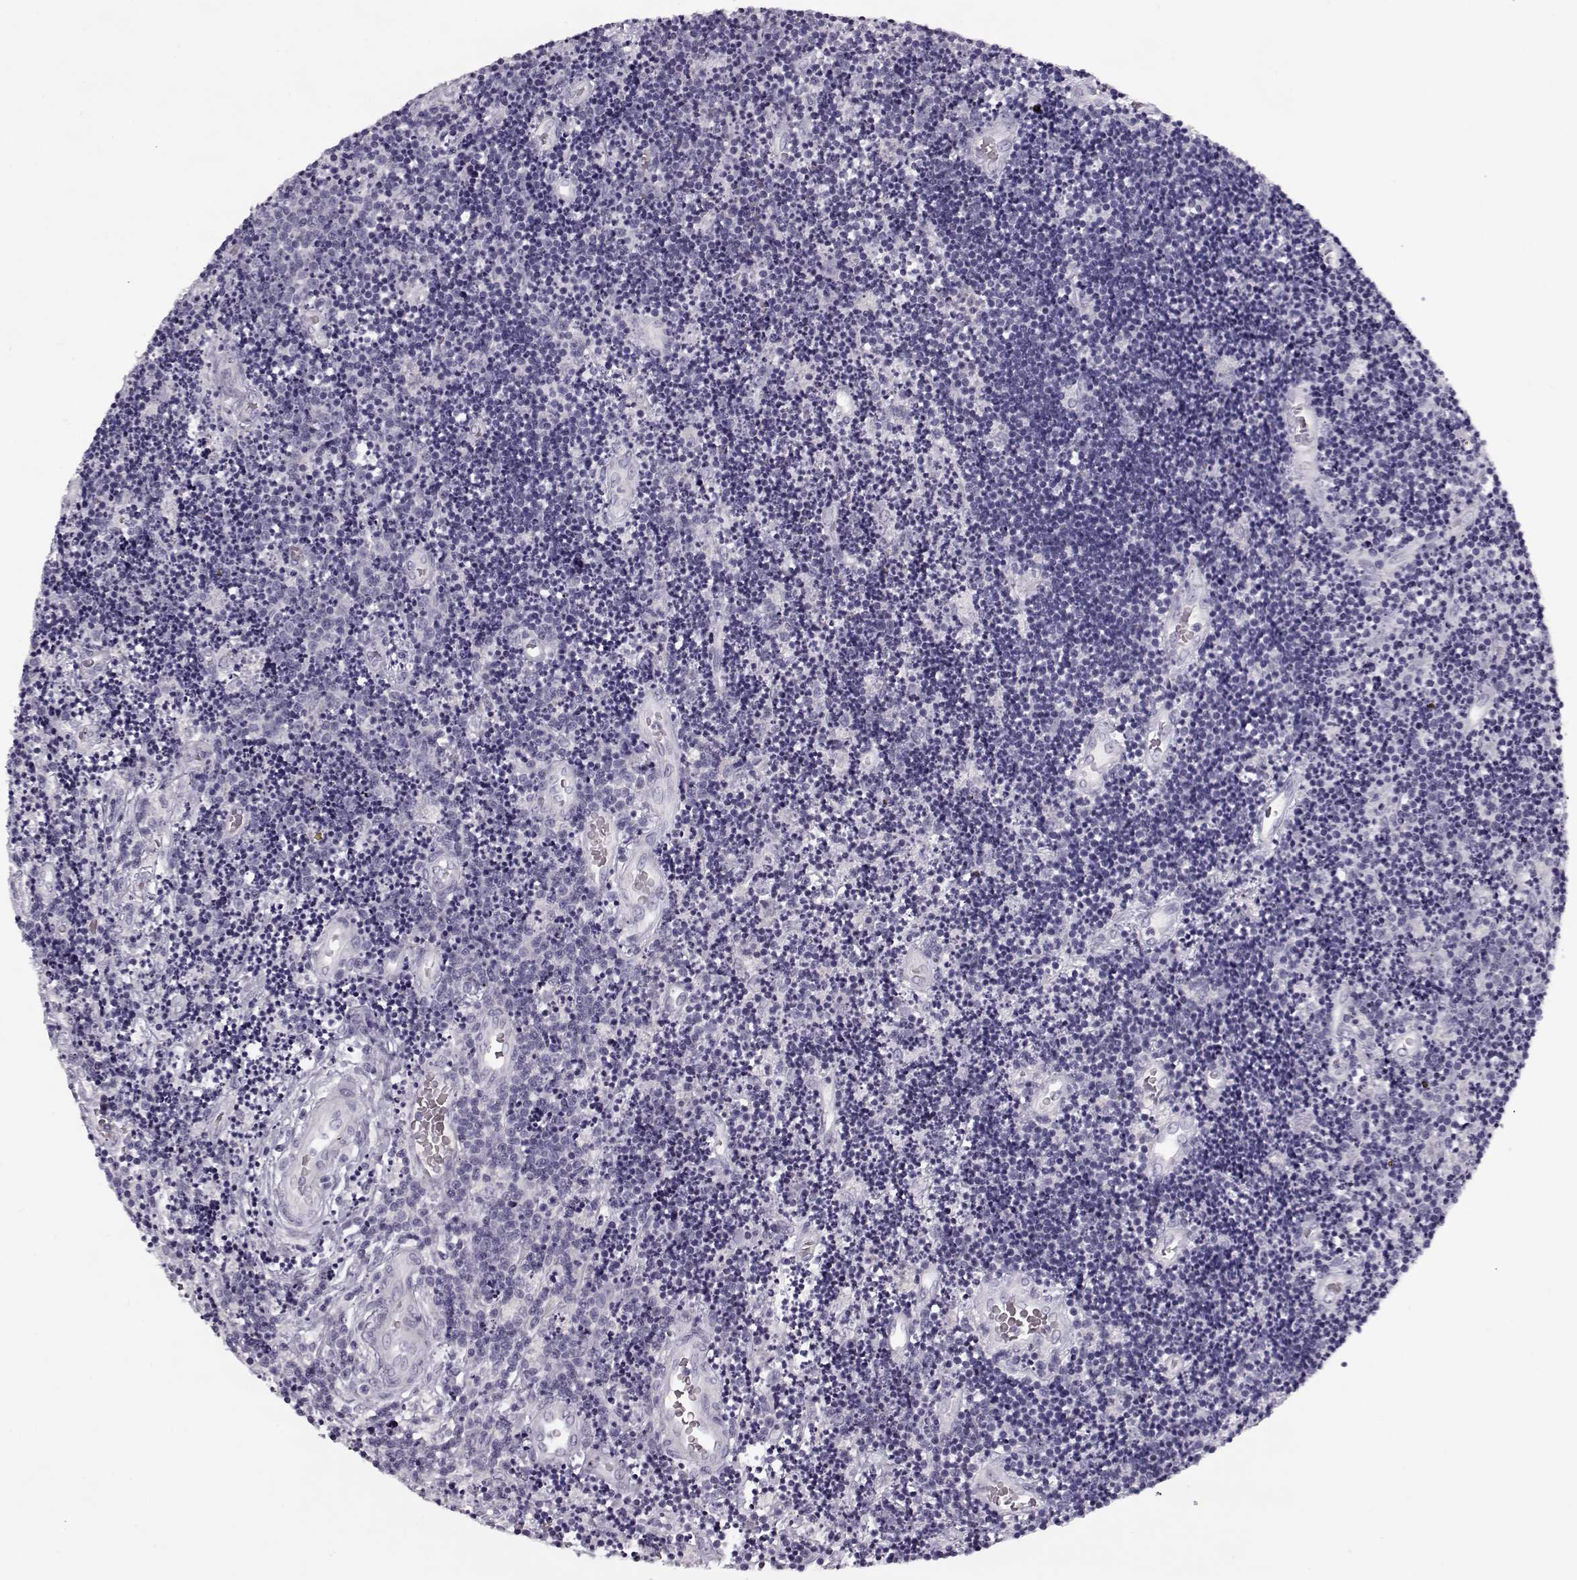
{"staining": {"intensity": "negative", "quantity": "none", "location": "none"}, "tissue": "lymphoma", "cell_type": "Tumor cells", "image_type": "cancer", "snomed": [{"axis": "morphology", "description": "Malignant lymphoma, non-Hodgkin's type, Low grade"}, {"axis": "topography", "description": "Brain"}], "caption": "The histopathology image shows no staining of tumor cells in lymphoma.", "gene": "PNMT", "patient": {"sex": "female", "age": 66}}